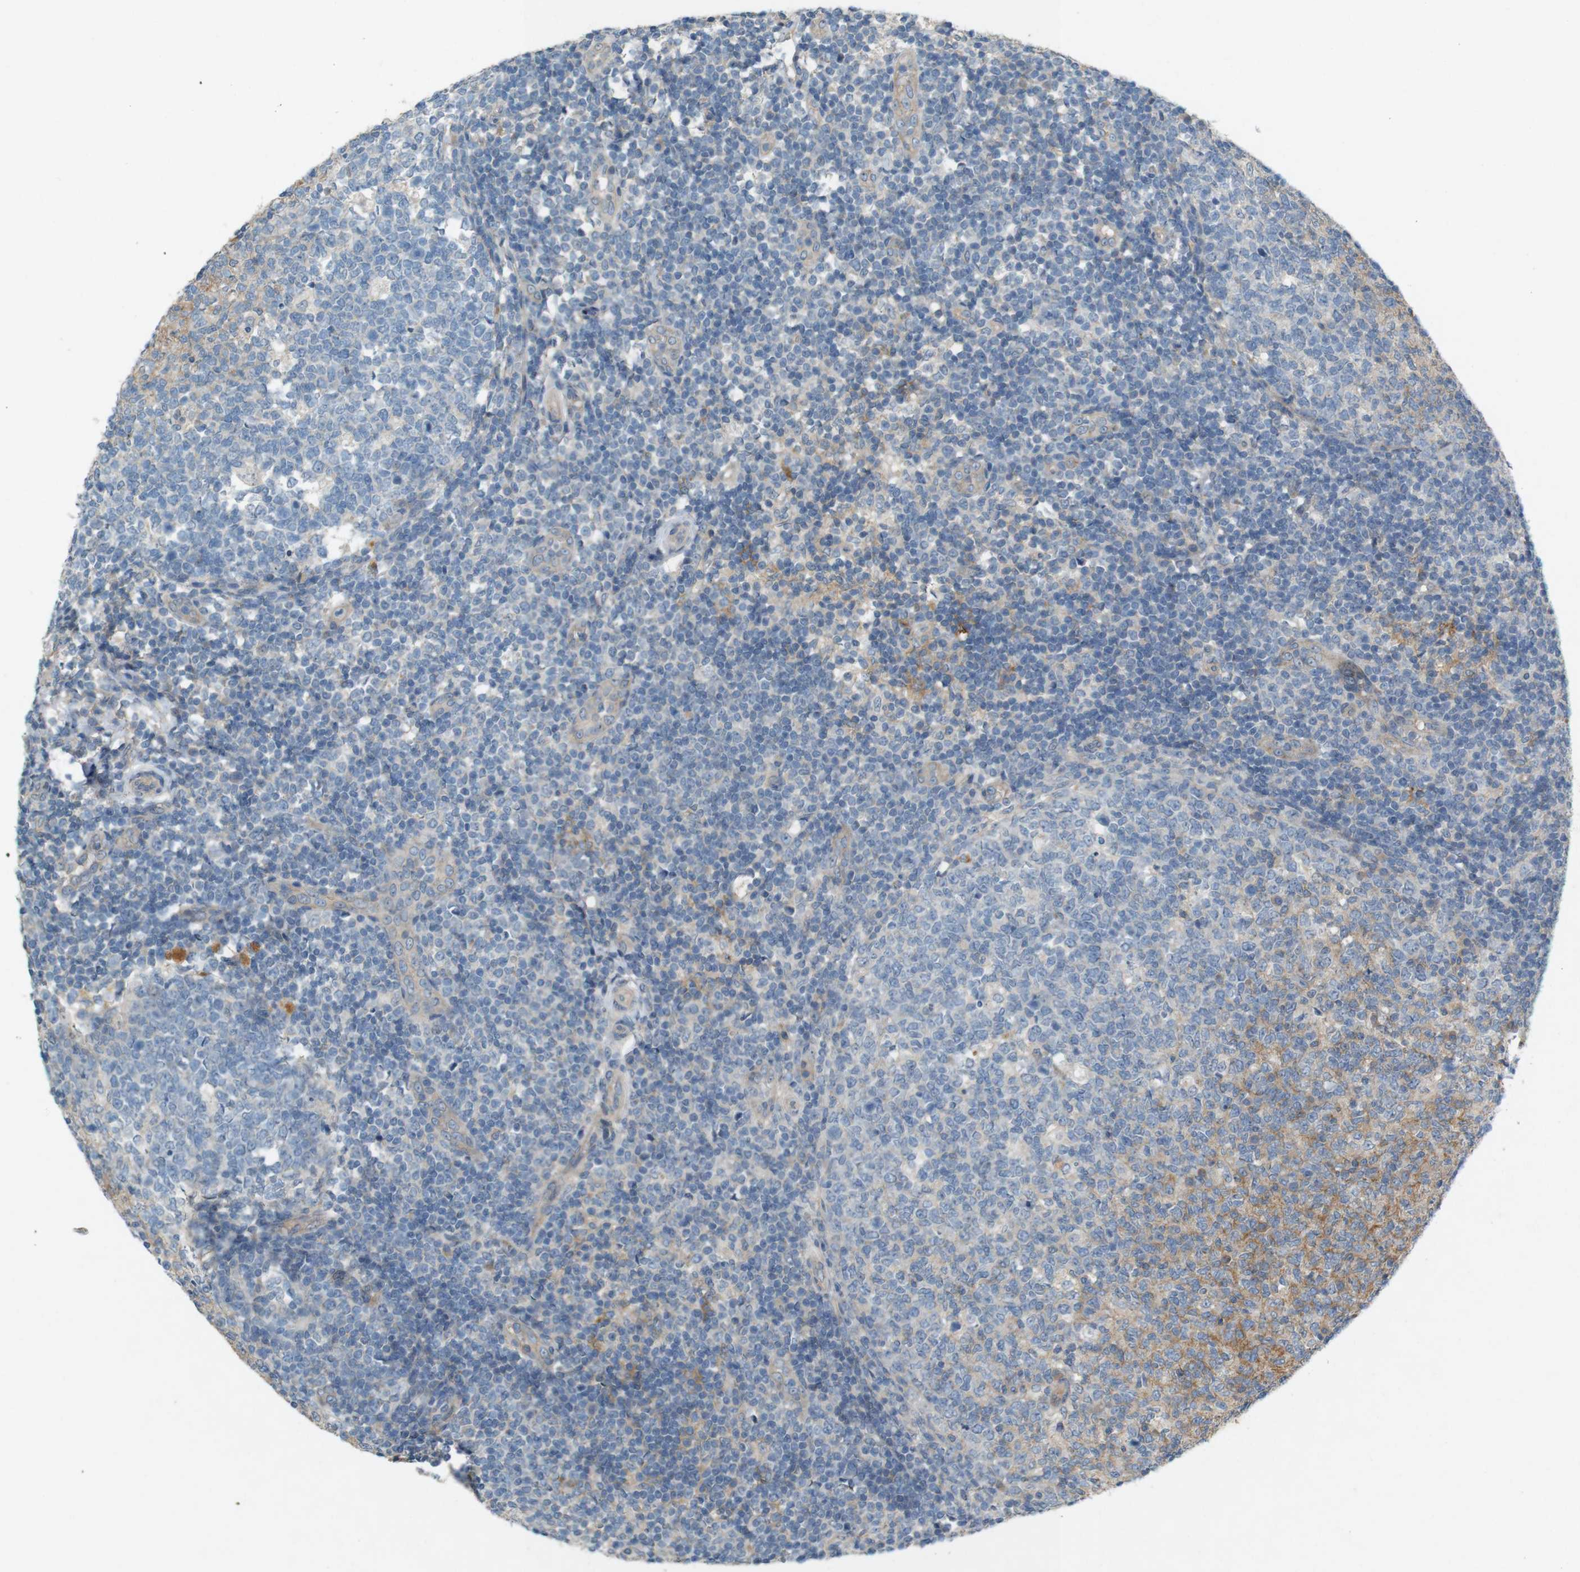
{"staining": {"intensity": "moderate", "quantity": "25%-75%", "location": "cytoplasmic/membranous"}, "tissue": "tonsil", "cell_type": "Germinal center cells", "image_type": "normal", "snomed": [{"axis": "morphology", "description": "Normal tissue, NOS"}, {"axis": "topography", "description": "Tonsil"}], "caption": "Germinal center cells show medium levels of moderate cytoplasmic/membranous staining in approximately 25%-75% of cells in normal tonsil.", "gene": "PVR", "patient": {"sex": "female", "age": 19}}